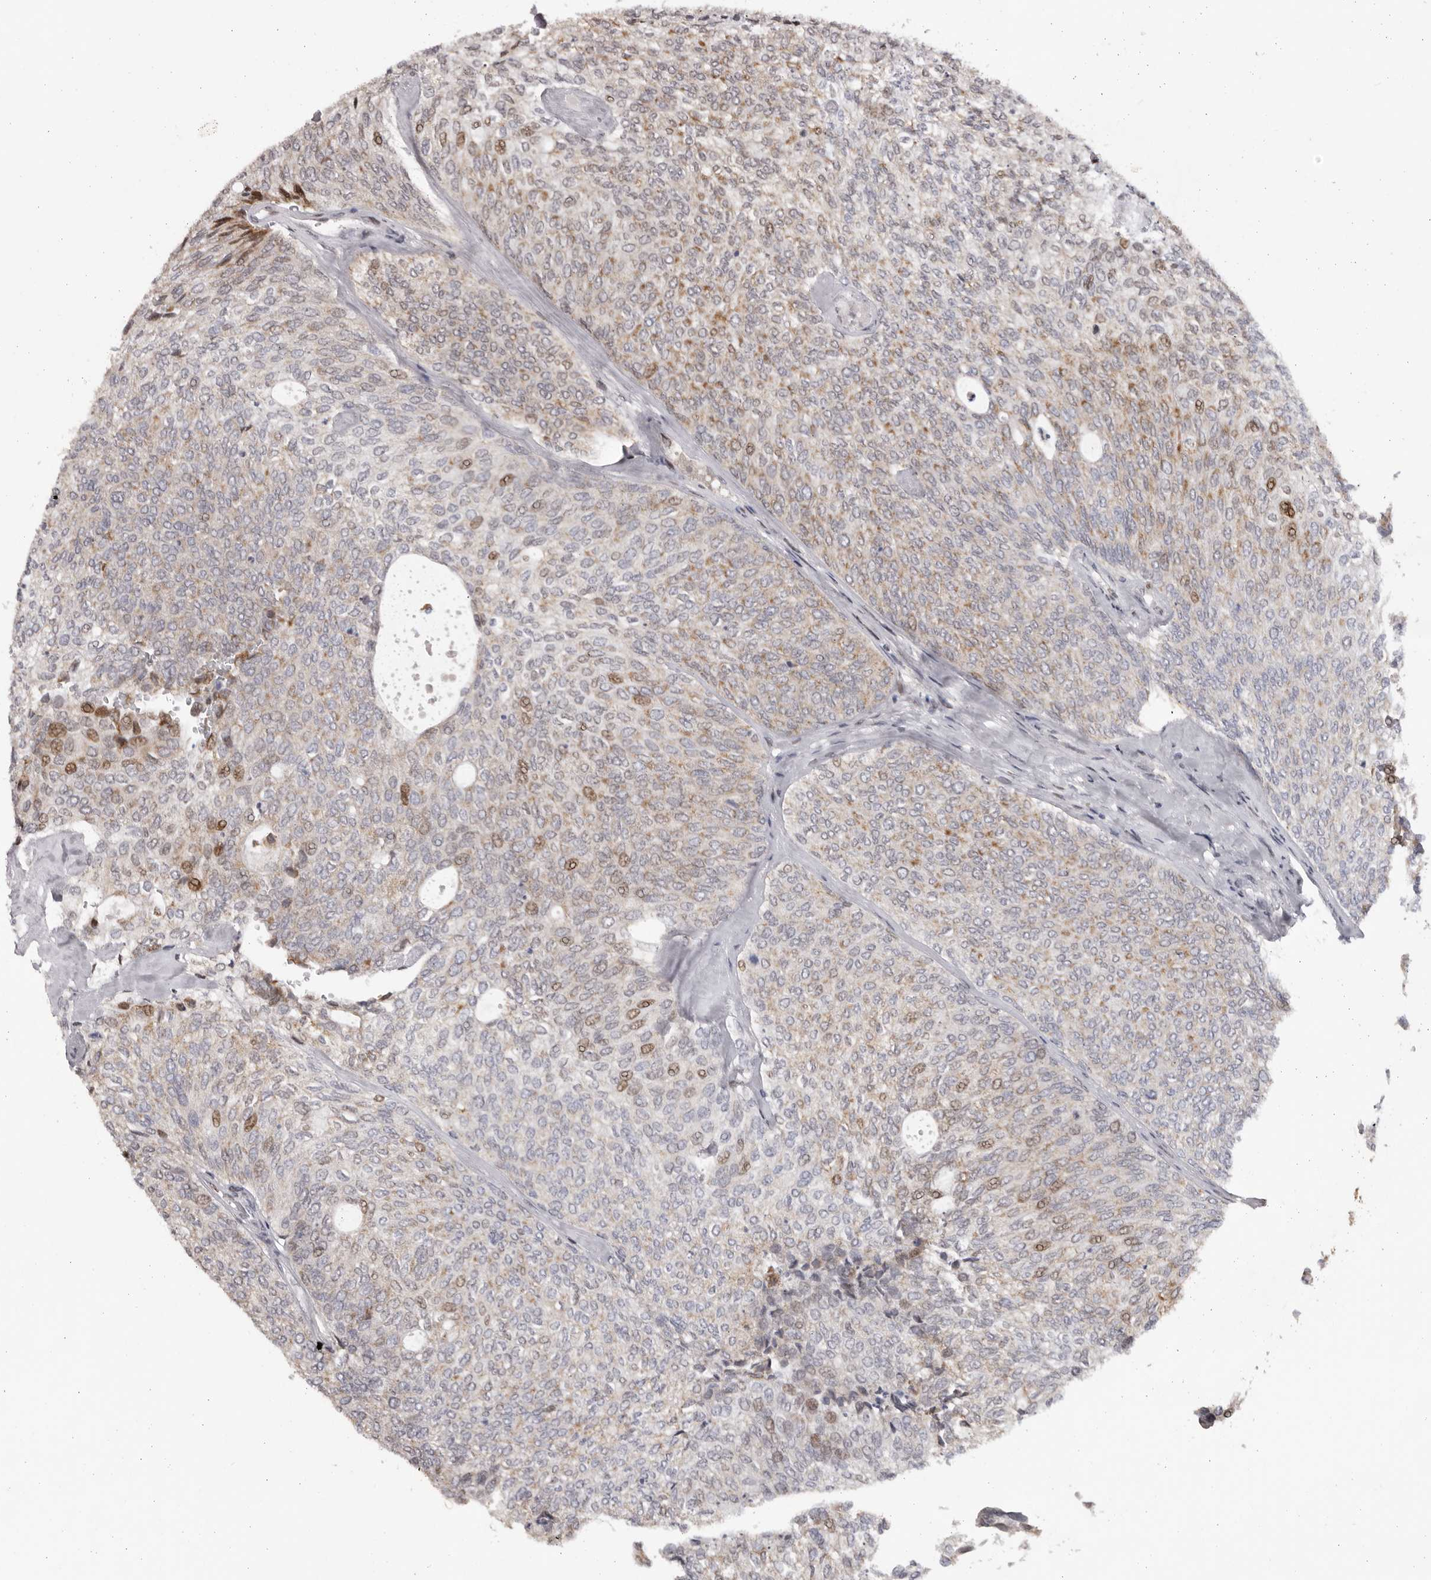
{"staining": {"intensity": "moderate", "quantity": "25%-75%", "location": "cytoplasmic/membranous,nuclear"}, "tissue": "urothelial cancer", "cell_type": "Tumor cells", "image_type": "cancer", "snomed": [{"axis": "morphology", "description": "Urothelial carcinoma, Low grade"}, {"axis": "topography", "description": "Urinary bladder"}], "caption": "Immunohistochemical staining of urothelial carcinoma (low-grade) reveals medium levels of moderate cytoplasmic/membranous and nuclear protein staining in approximately 25%-75% of tumor cells. (DAB = brown stain, brightfield microscopy at high magnification).", "gene": "C17orf99", "patient": {"sex": "female", "age": 79}}